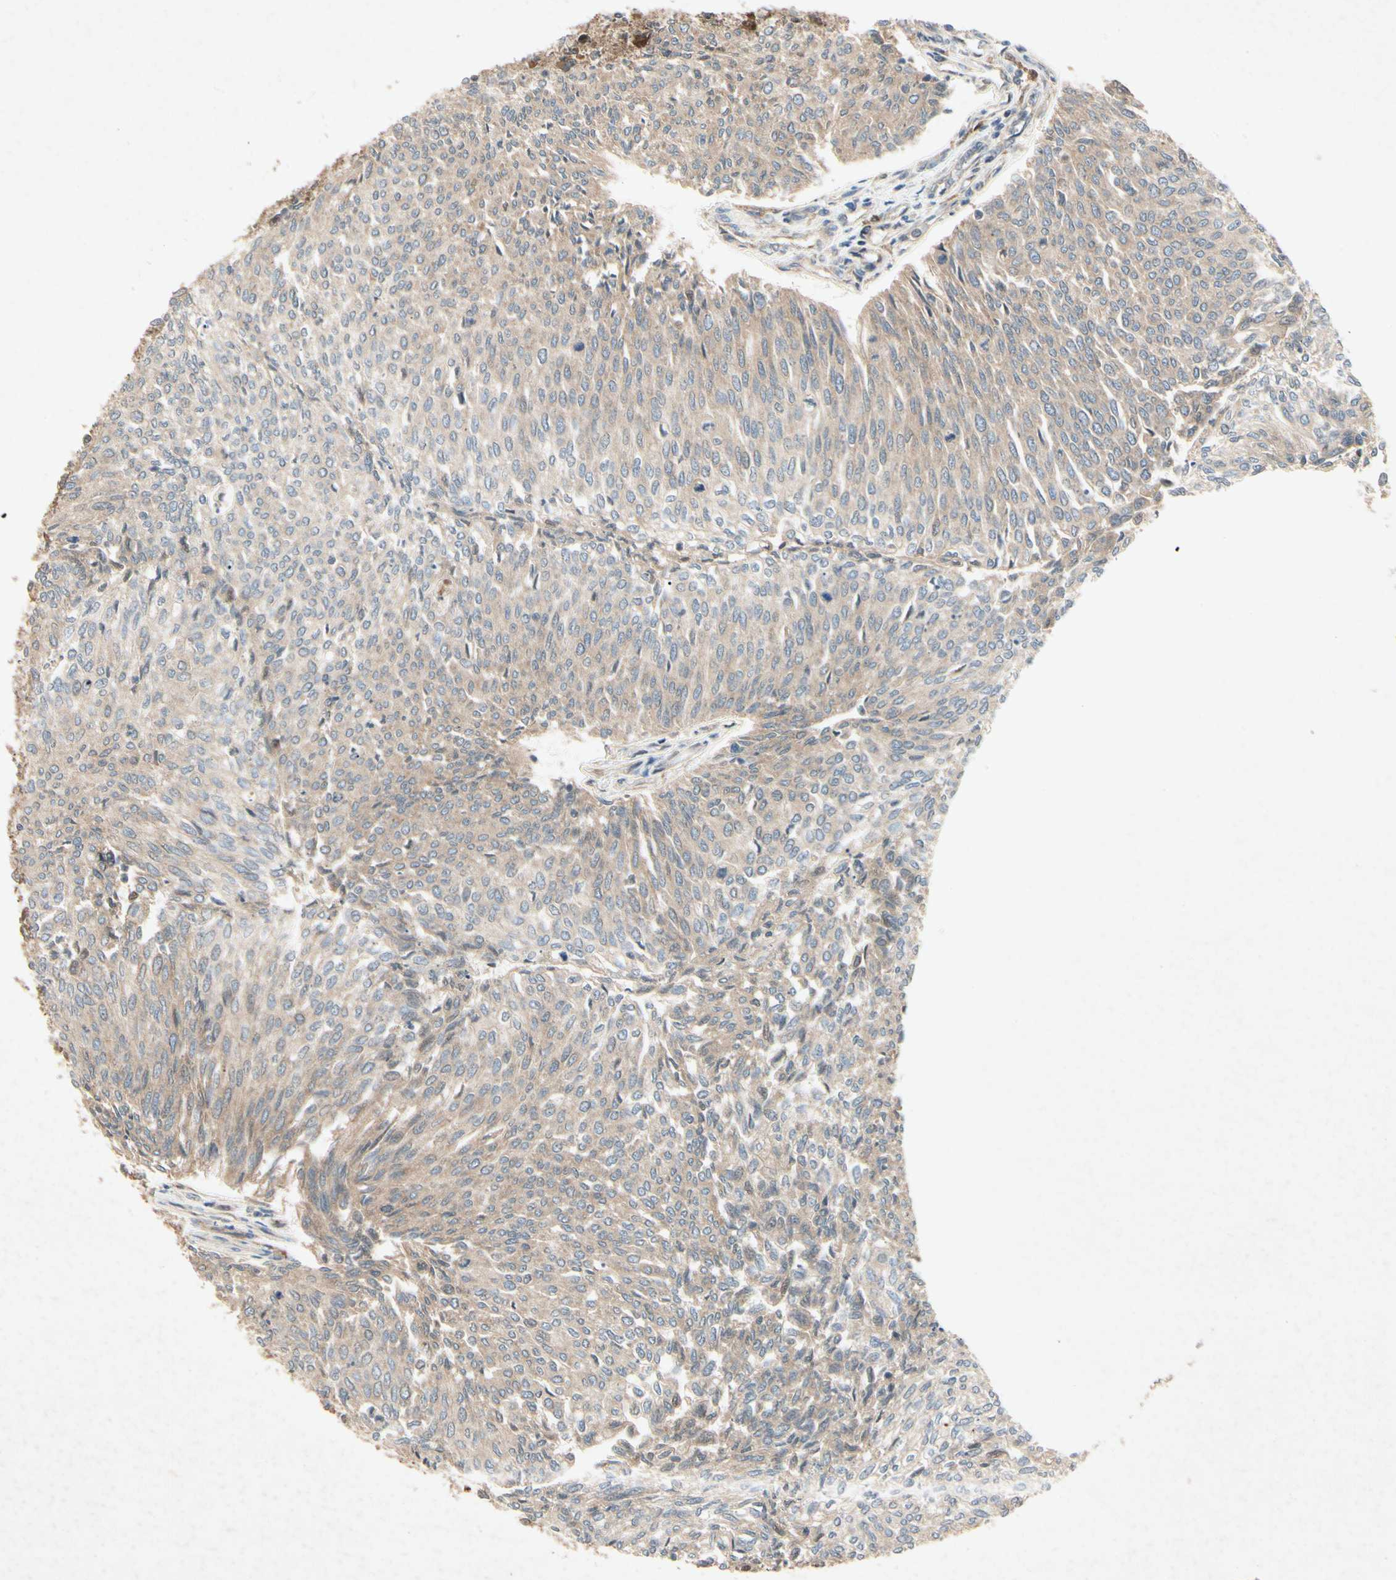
{"staining": {"intensity": "moderate", "quantity": ">75%", "location": "cytoplasmic/membranous"}, "tissue": "urothelial cancer", "cell_type": "Tumor cells", "image_type": "cancer", "snomed": [{"axis": "morphology", "description": "Urothelial carcinoma, Low grade"}, {"axis": "topography", "description": "Urinary bladder"}], "caption": "Brown immunohistochemical staining in low-grade urothelial carcinoma exhibits moderate cytoplasmic/membranous staining in approximately >75% of tumor cells. (DAB = brown stain, brightfield microscopy at high magnification).", "gene": "RNF14", "patient": {"sex": "female", "age": 79}}